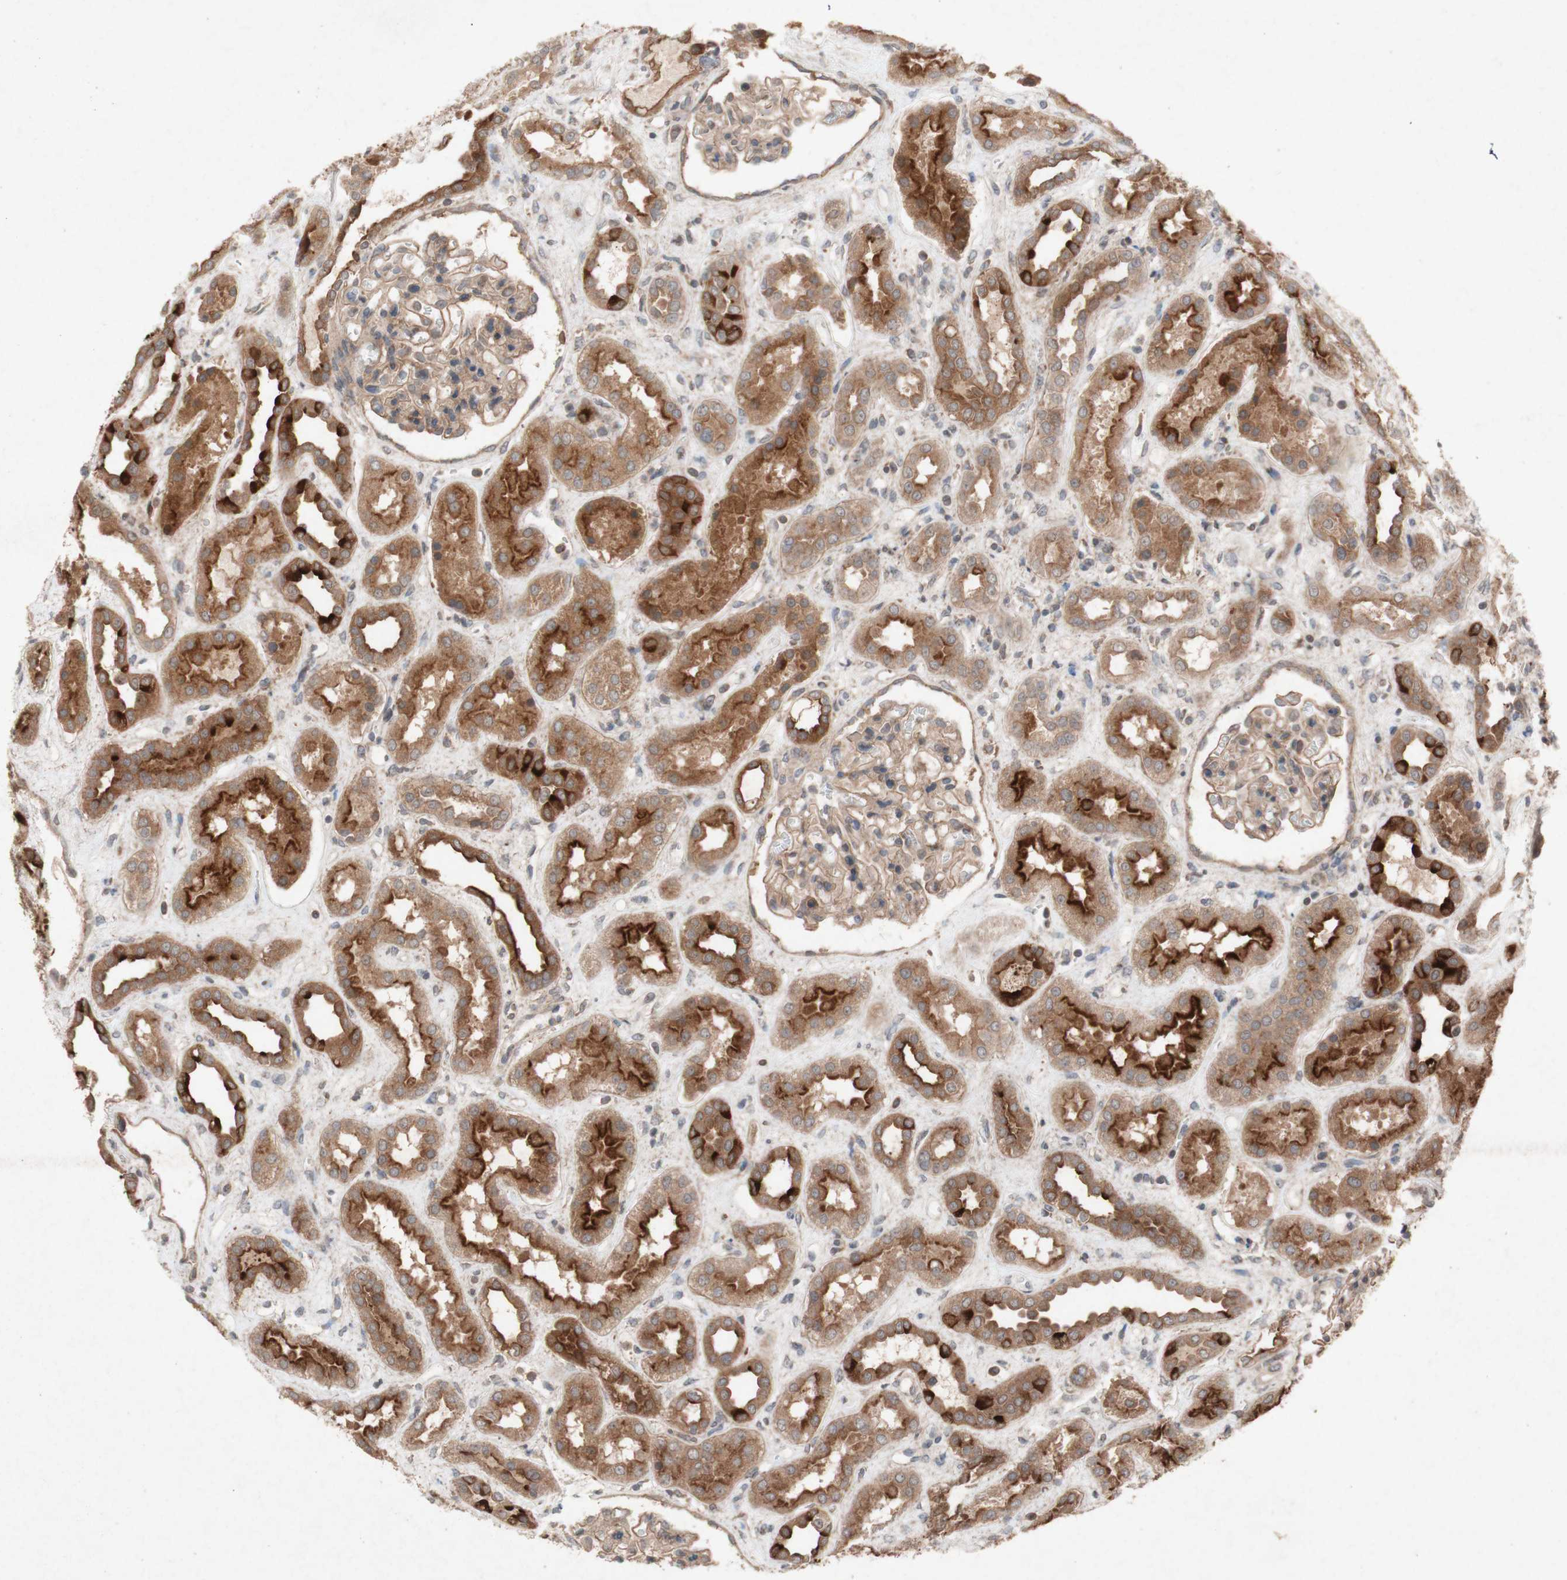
{"staining": {"intensity": "weak", "quantity": ">75%", "location": "cytoplasmic/membranous"}, "tissue": "kidney", "cell_type": "Cells in glomeruli", "image_type": "normal", "snomed": [{"axis": "morphology", "description": "Normal tissue, NOS"}, {"axis": "topography", "description": "Kidney"}], "caption": "Immunohistochemical staining of normal kidney demonstrates low levels of weak cytoplasmic/membranous expression in approximately >75% of cells in glomeruli.", "gene": "ATP6V1F", "patient": {"sex": "male", "age": 59}}